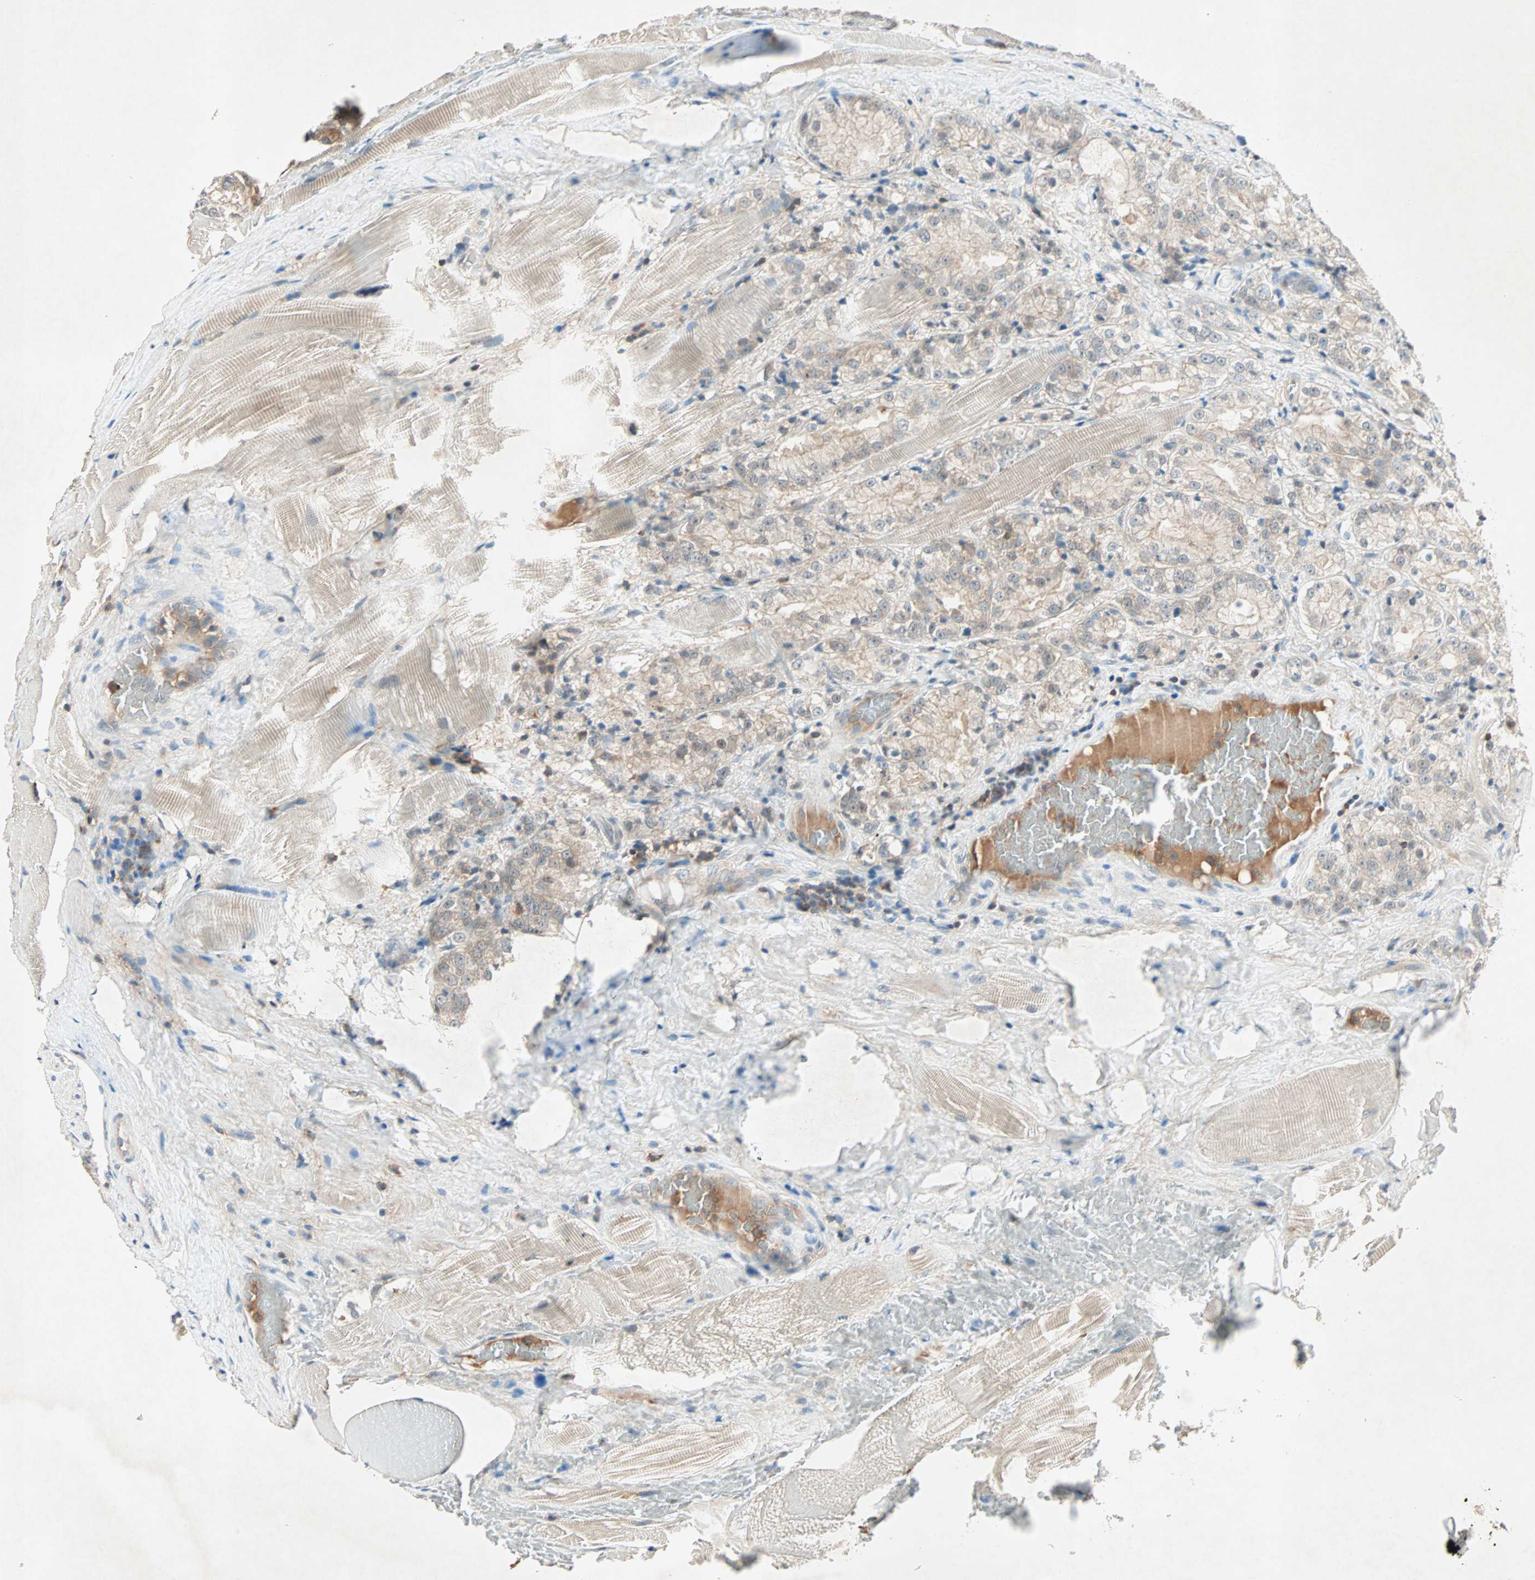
{"staining": {"intensity": "weak", "quantity": ">75%", "location": "cytoplasmic/membranous"}, "tissue": "prostate cancer", "cell_type": "Tumor cells", "image_type": "cancer", "snomed": [{"axis": "morphology", "description": "Adenocarcinoma, High grade"}, {"axis": "topography", "description": "Prostate"}], "caption": "A low amount of weak cytoplasmic/membranous positivity is appreciated in approximately >75% of tumor cells in prostate cancer (high-grade adenocarcinoma) tissue.", "gene": "TEC", "patient": {"sex": "male", "age": 73}}